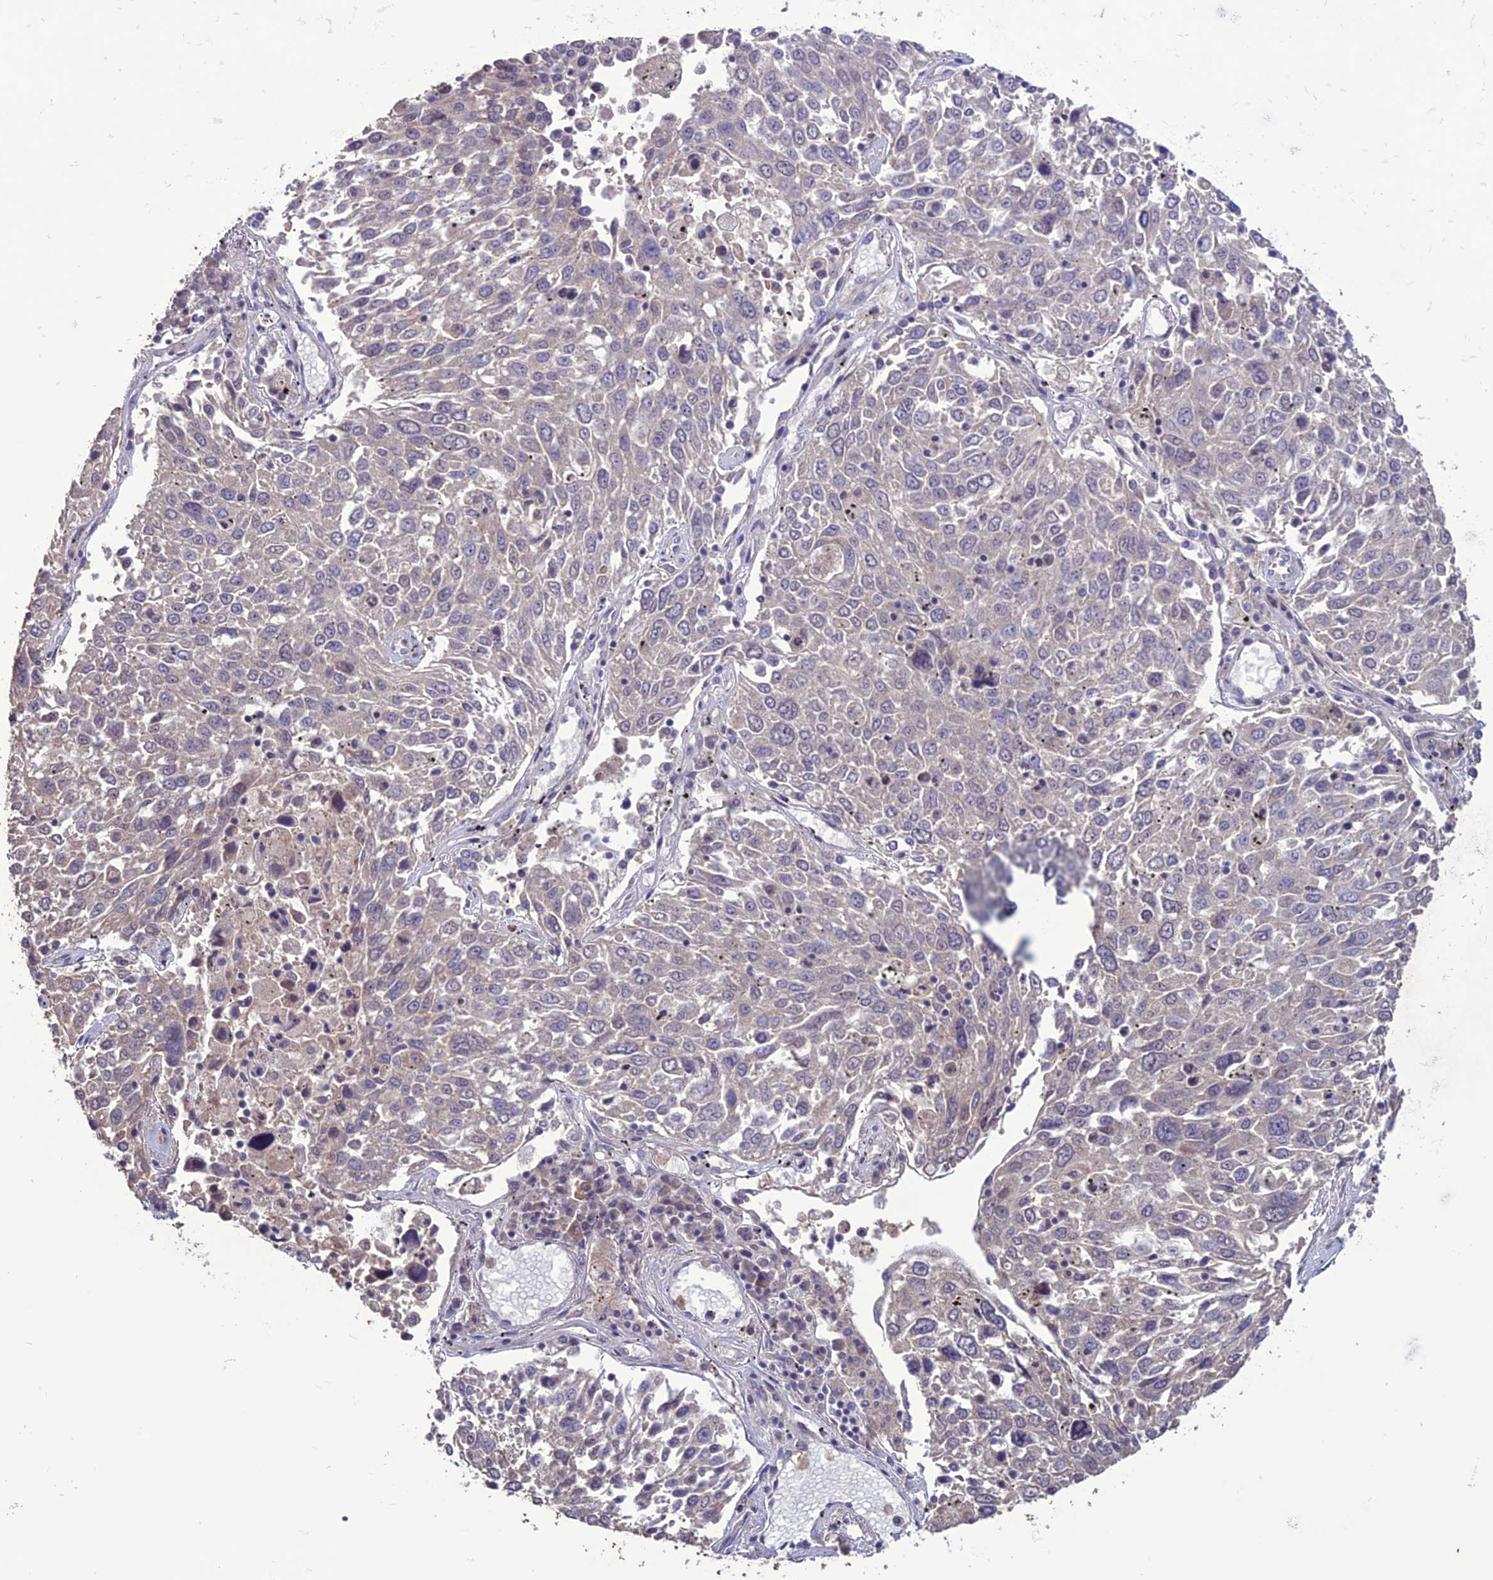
{"staining": {"intensity": "negative", "quantity": "none", "location": "none"}, "tissue": "lung cancer", "cell_type": "Tumor cells", "image_type": "cancer", "snomed": [{"axis": "morphology", "description": "Squamous cell carcinoma, NOS"}, {"axis": "topography", "description": "Lung"}], "caption": "Tumor cells show no significant protein staining in squamous cell carcinoma (lung).", "gene": "C2orf76", "patient": {"sex": "male", "age": 65}}